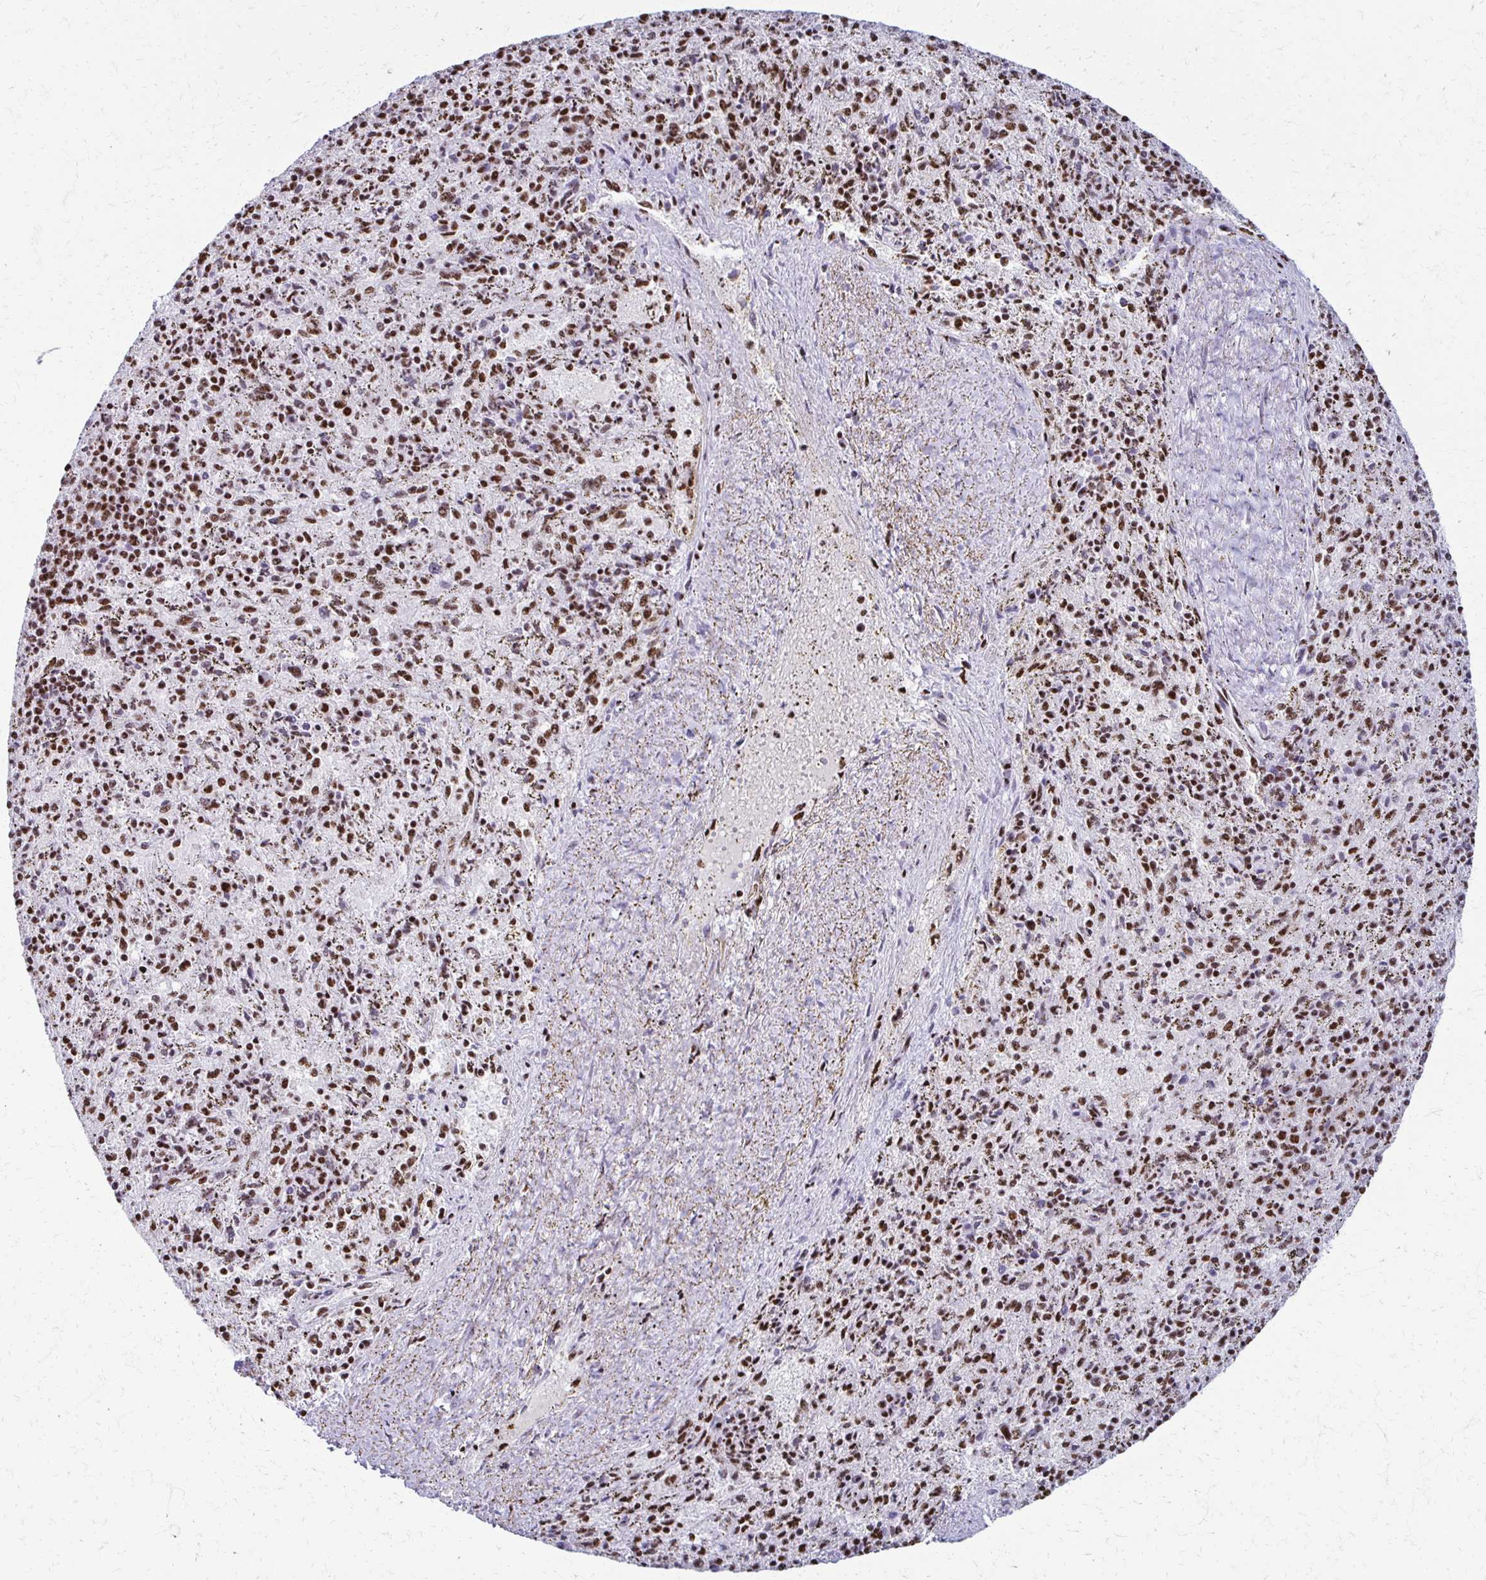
{"staining": {"intensity": "moderate", "quantity": ">75%", "location": "nuclear"}, "tissue": "spleen", "cell_type": "Cells in red pulp", "image_type": "normal", "snomed": [{"axis": "morphology", "description": "Normal tissue, NOS"}, {"axis": "topography", "description": "Spleen"}], "caption": "Protein analysis of unremarkable spleen displays moderate nuclear positivity in approximately >75% of cells in red pulp. Nuclei are stained in blue.", "gene": "NONO", "patient": {"sex": "male", "age": 57}}